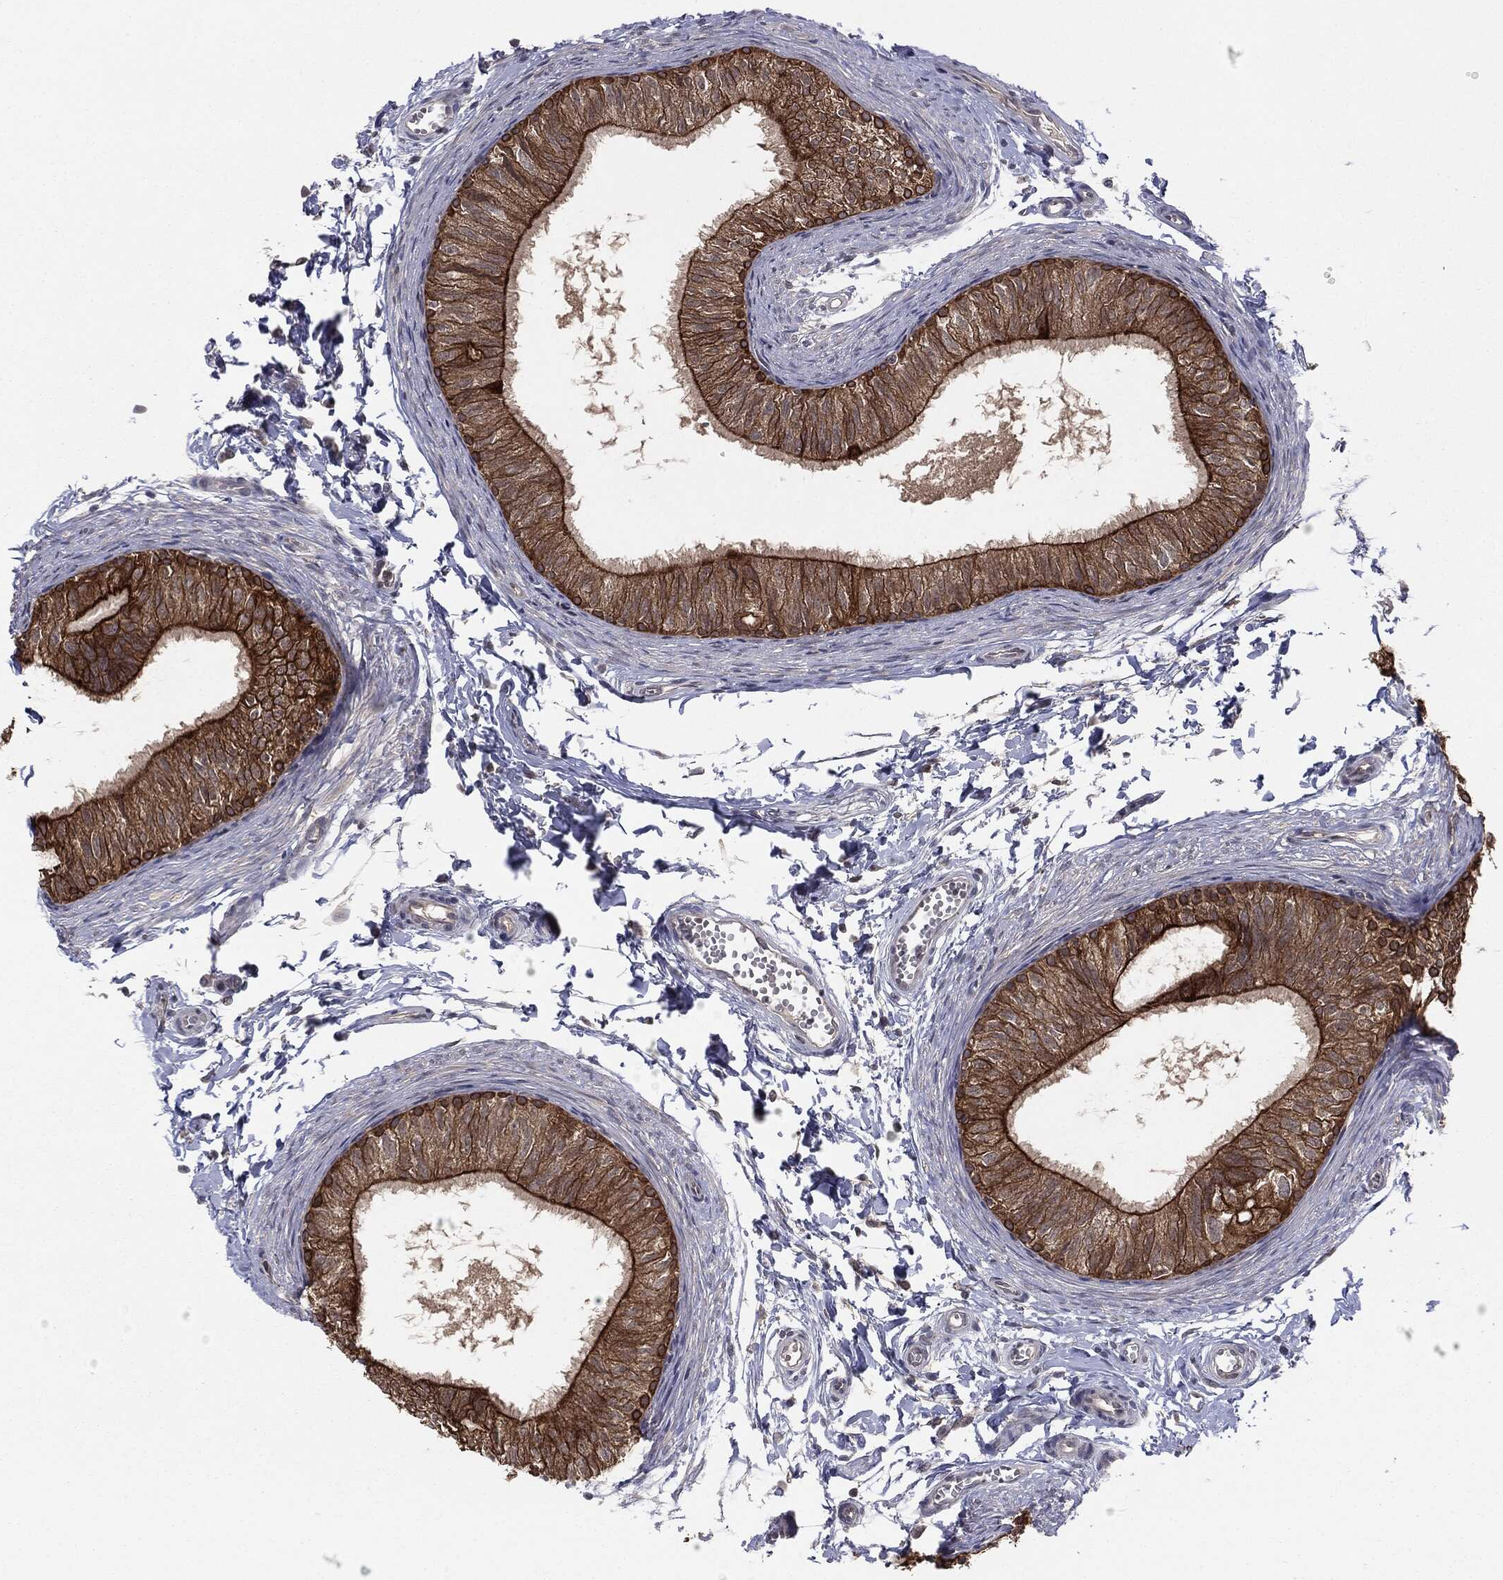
{"staining": {"intensity": "strong", "quantity": ">75%", "location": "cytoplasmic/membranous"}, "tissue": "epididymis", "cell_type": "Glandular cells", "image_type": "normal", "snomed": [{"axis": "morphology", "description": "Normal tissue, NOS"}, {"axis": "topography", "description": "Epididymis"}], "caption": "IHC micrograph of normal epididymis stained for a protein (brown), which reveals high levels of strong cytoplasmic/membranous expression in approximately >75% of glandular cells.", "gene": "KRT7", "patient": {"sex": "male", "age": 22}}